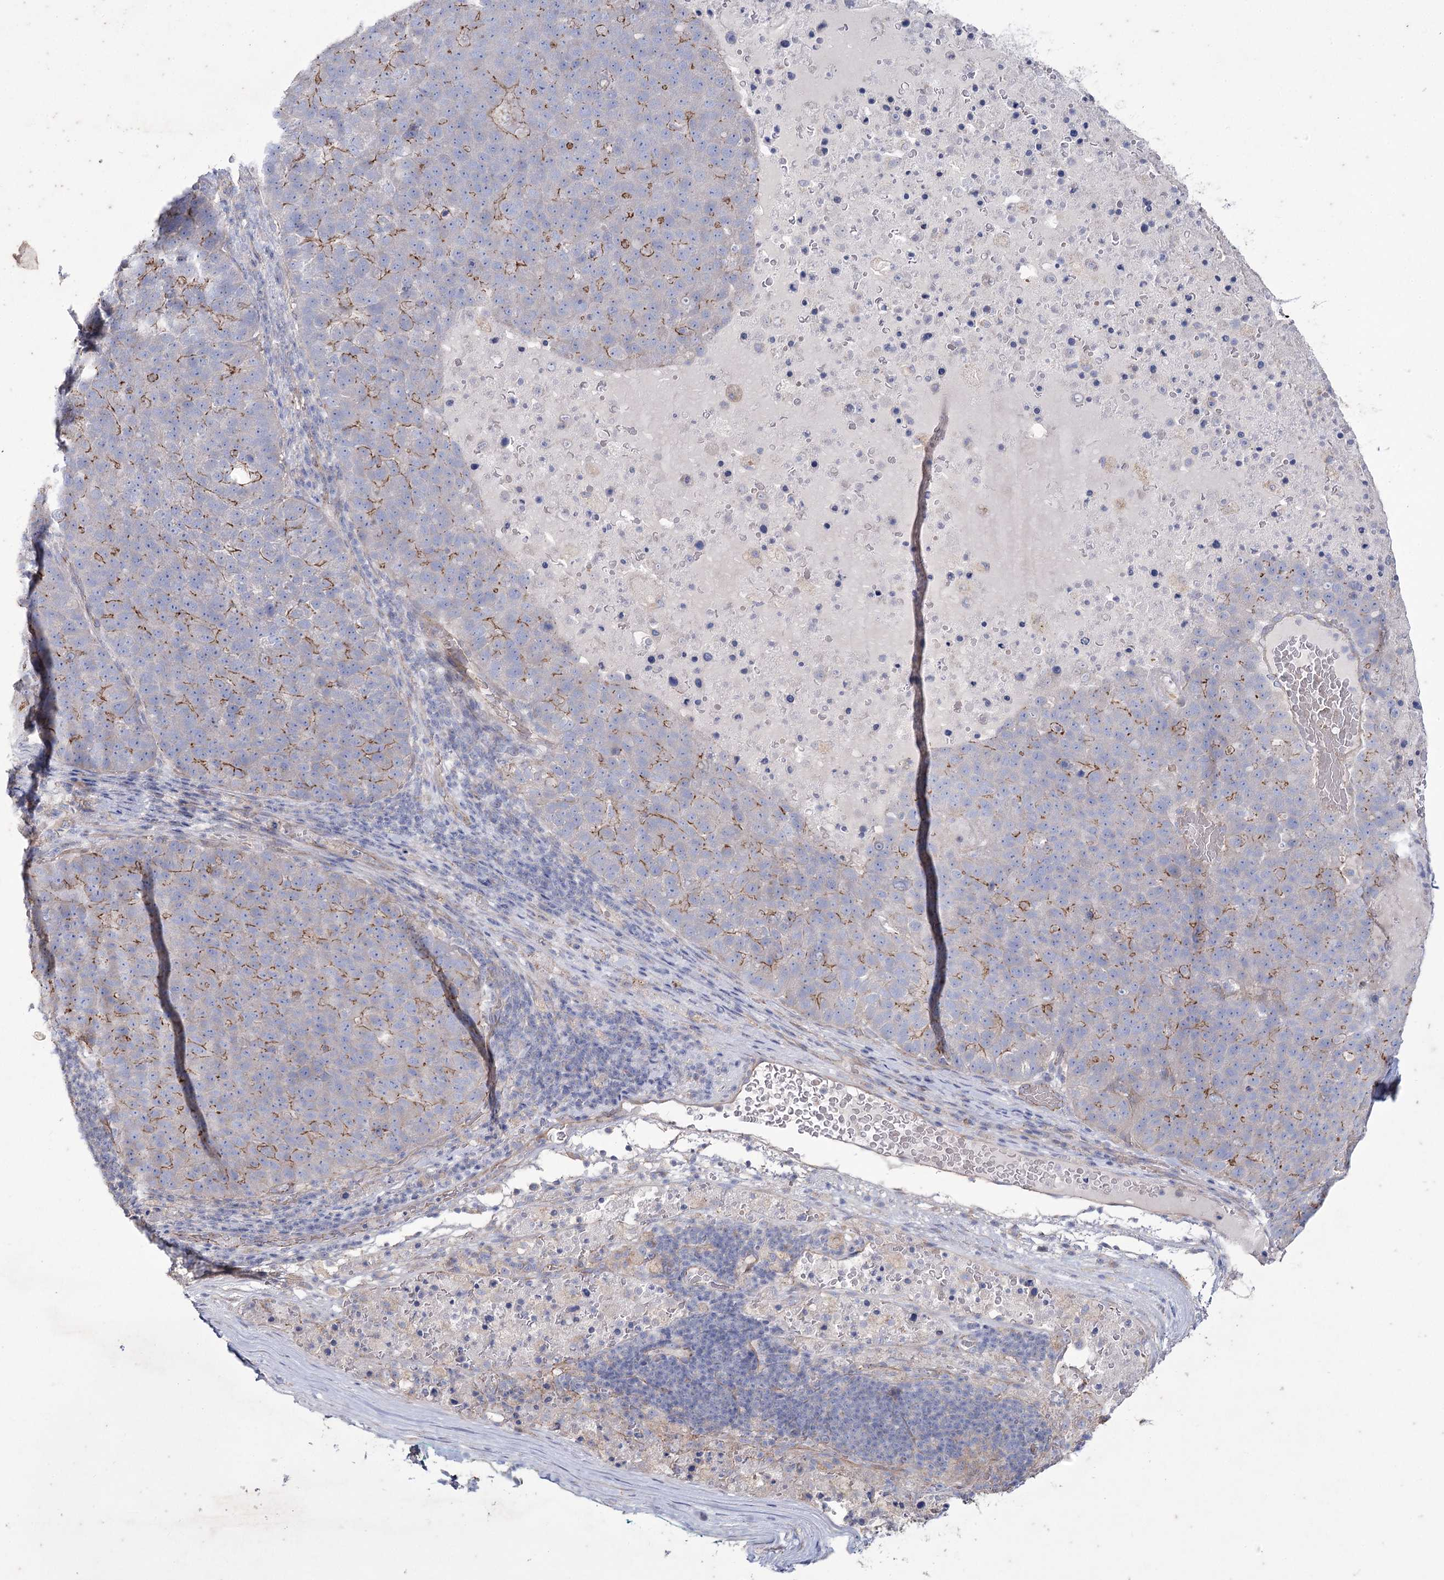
{"staining": {"intensity": "moderate", "quantity": "<25%", "location": "cytoplasmic/membranous"}, "tissue": "pancreatic cancer", "cell_type": "Tumor cells", "image_type": "cancer", "snomed": [{"axis": "morphology", "description": "Adenocarcinoma, NOS"}, {"axis": "topography", "description": "Pancreas"}], "caption": "Human pancreatic cancer (adenocarcinoma) stained with a brown dye demonstrates moderate cytoplasmic/membranous positive staining in about <25% of tumor cells.", "gene": "LDLRAD3", "patient": {"sex": "female", "age": 61}}